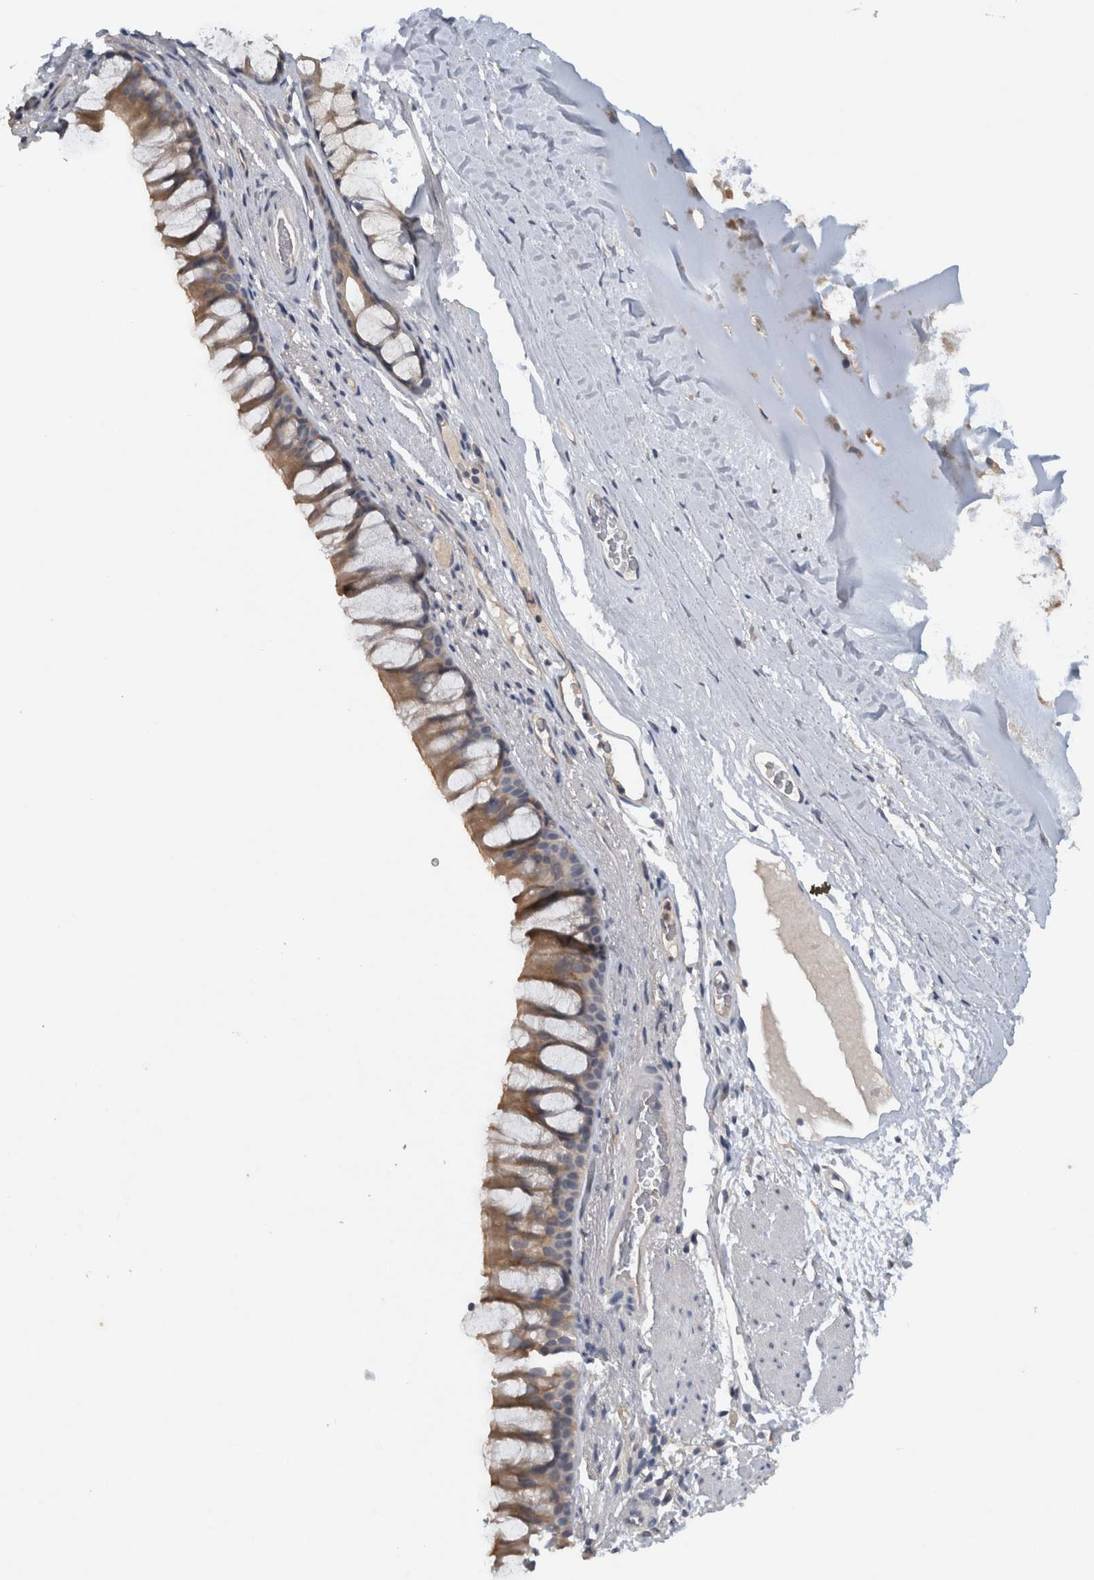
{"staining": {"intensity": "moderate", "quantity": ">75%", "location": "cytoplasmic/membranous"}, "tissue": "bronchus", "cell_type": "Respiratory epithelial cells", "image_type": "normal", "snomed": [{"axis": "morphology", "description": "Normal tissue, NOS"}, {"axis": "topography", "description": "Cartilage tissue"}, {"axis": "topography", "description": "Bronchus"}], "caption": "Human bronchus stained for a protein (brown) exhibits moderate cytoplasmic/membranous positive expression in about >75% of respiratory epithelial cells.", "gene": "HEXD", "patient": {"sex": "female", "age": 53}}